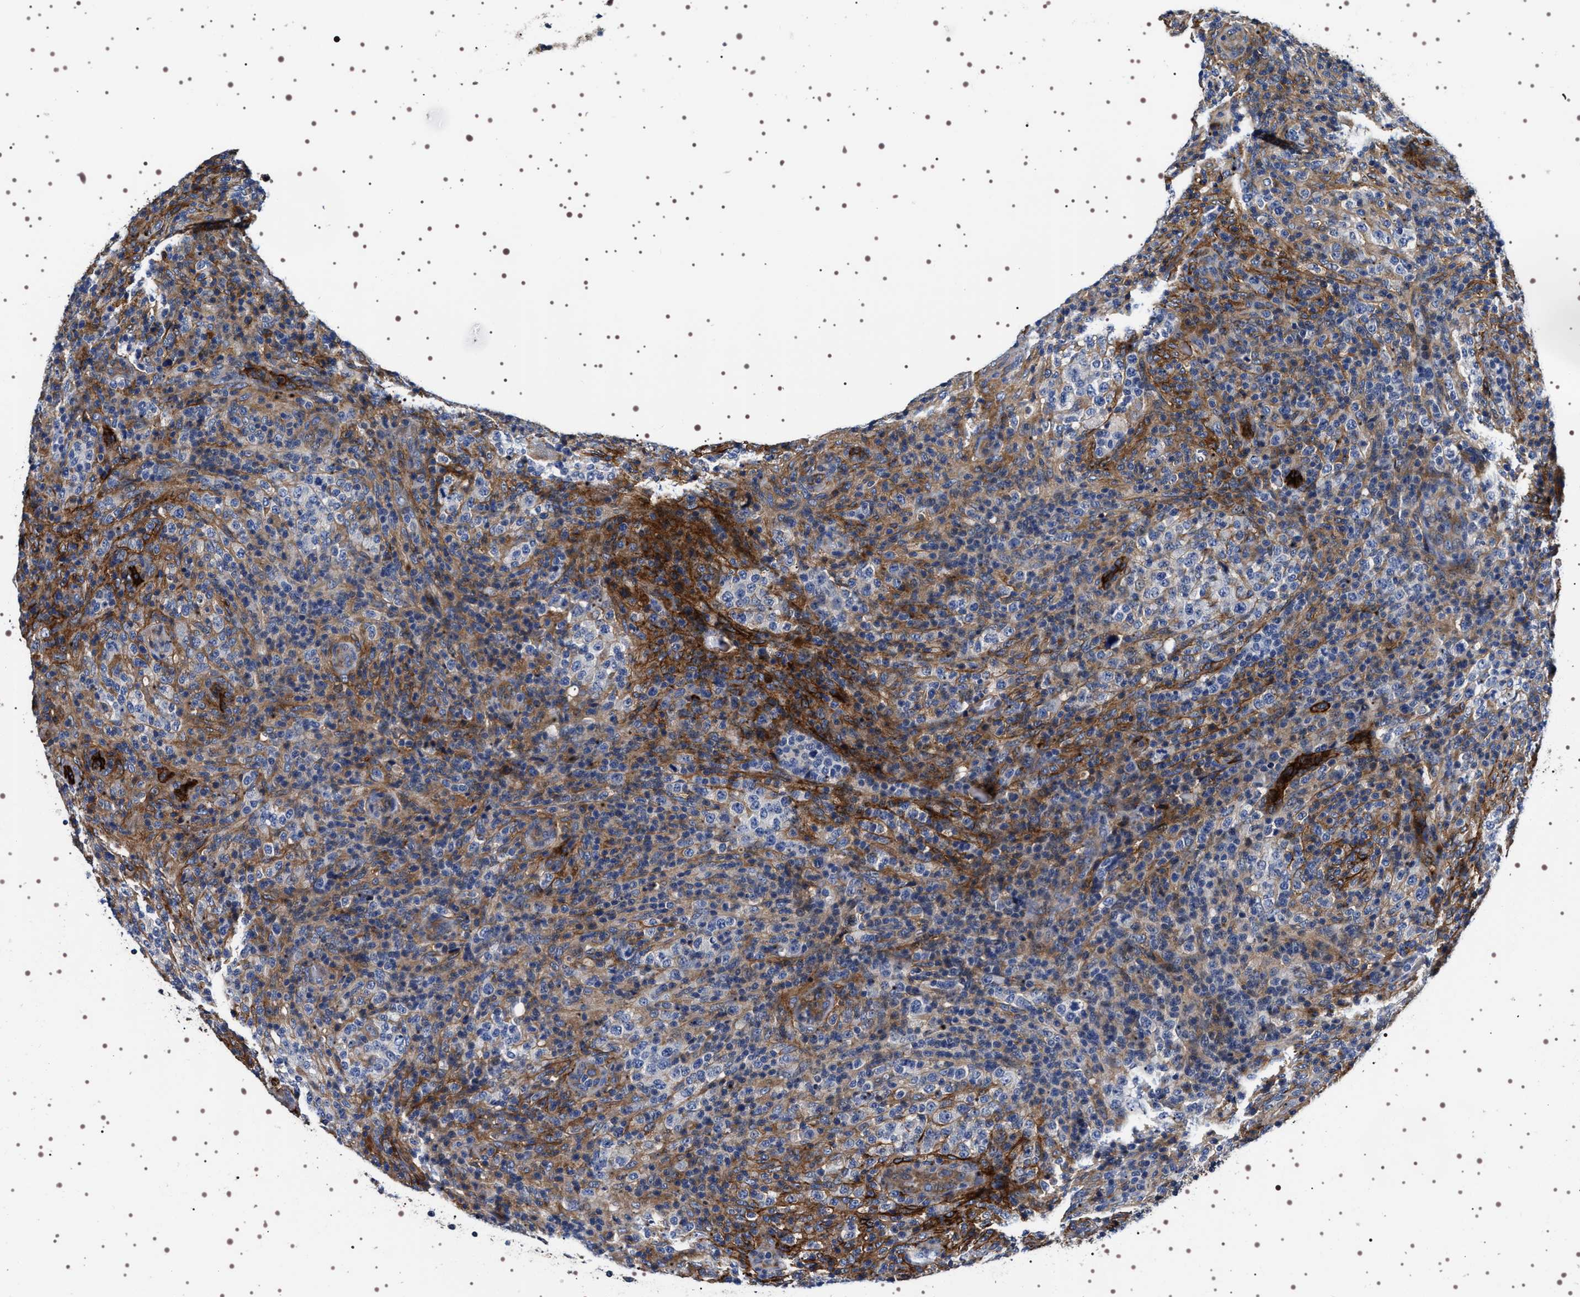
{"staining": {"intensity": "negative", "quantity": "none", "location": "none"}, "tissue": "lymphoma", "cell_type": "Tumor cells", "image_type": "cancer", "snomed": [{"axis": "morphology", "description": "Malignant lymphoma, non-Hodgkin's type, High grade"}, {"axis": "topography", "description": "Lymph node"}], "caption": "Tumor cells are negative for protein expression in human high-grade malignant lymphoma, non-Hodgkin's type.", "gene": "ALPL", "patient": {"sex": "female", "age": 76}}